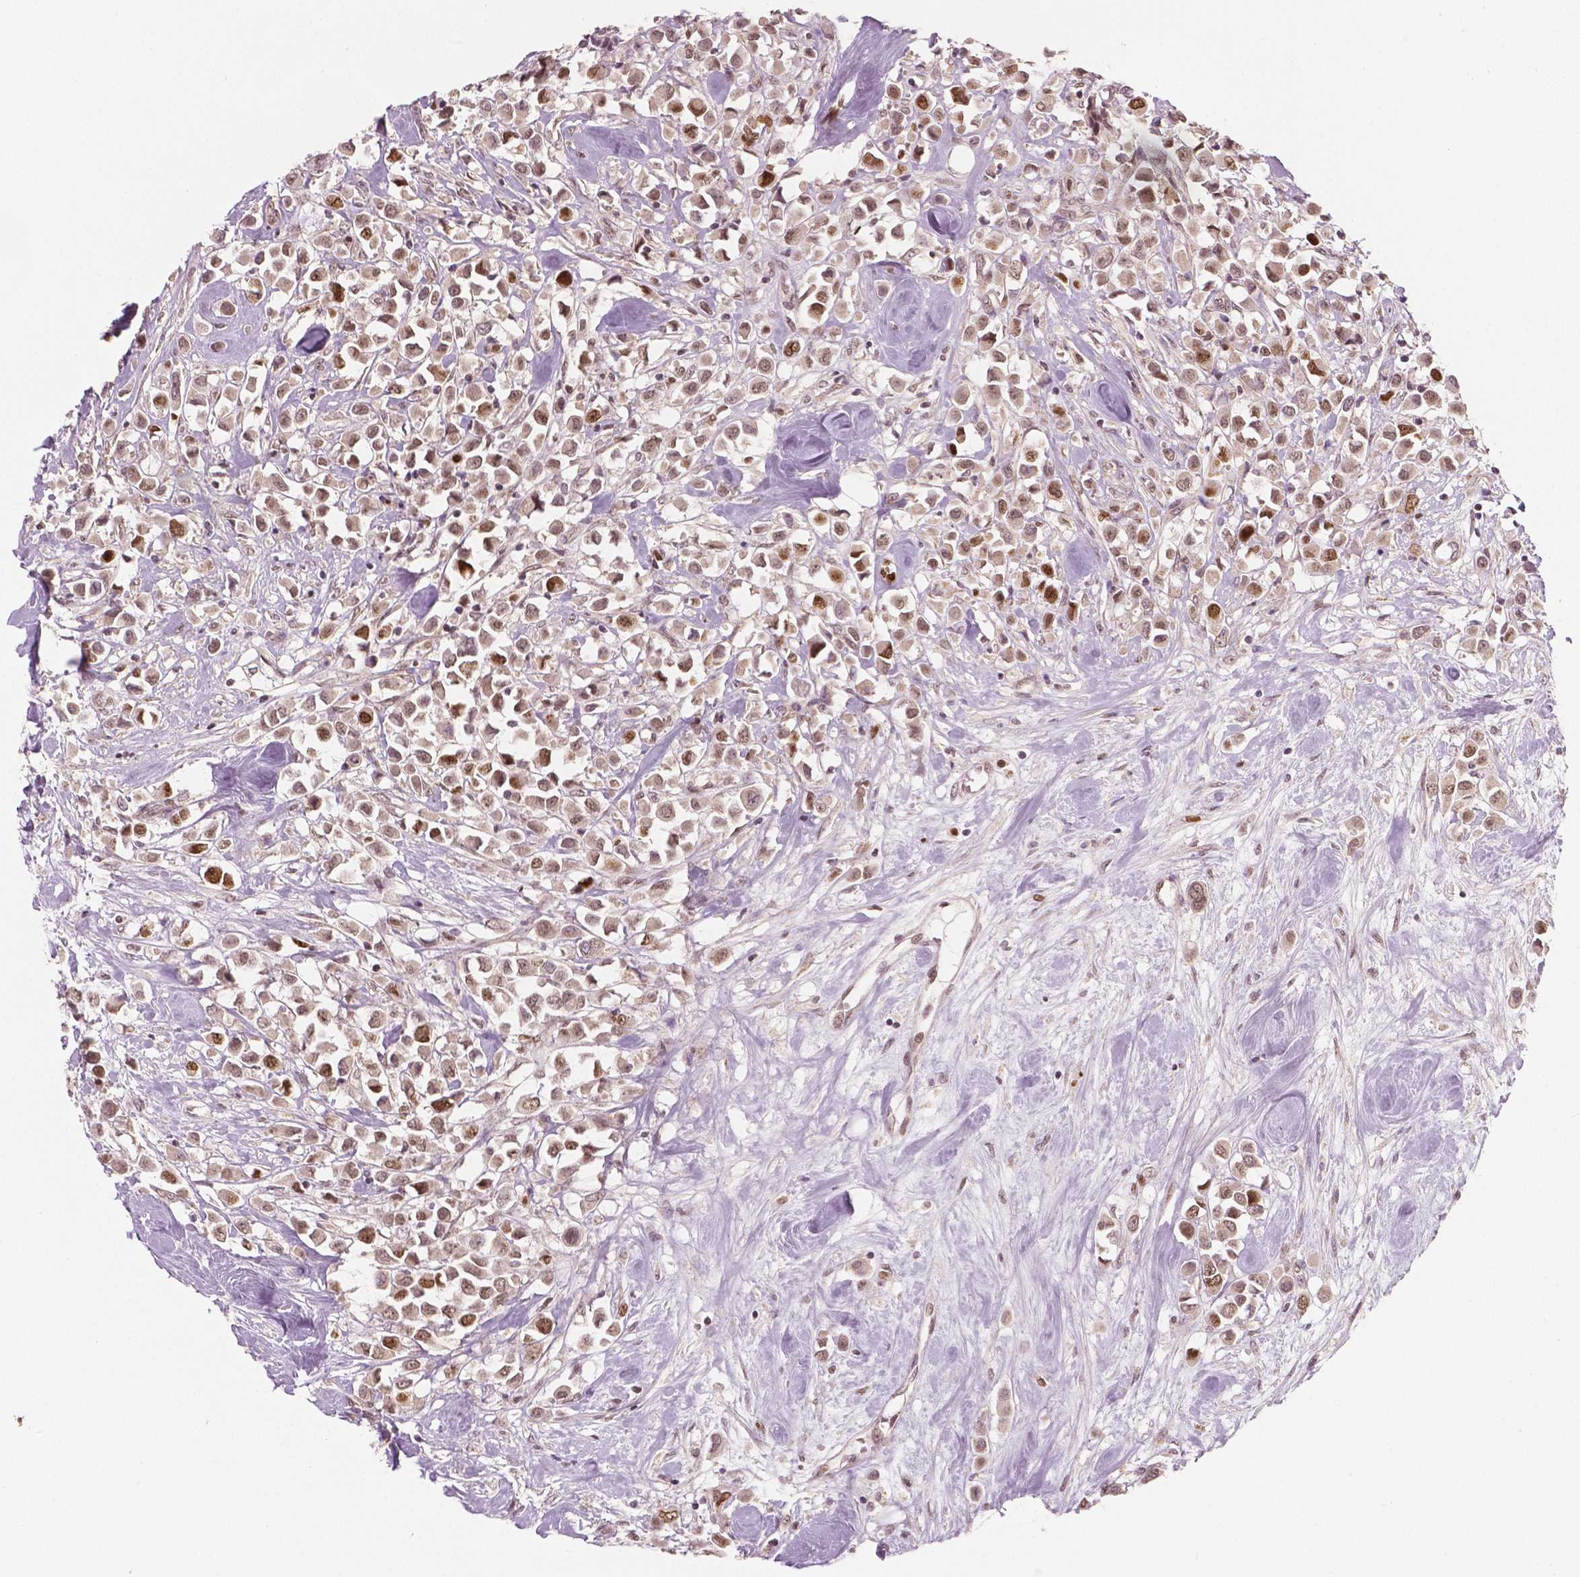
{"staining": {"intensity": "moderate", "quantity": ">75%", "location": "nuclear"}, "tissue": "breast cancer", "cell_type": "Tumor cells", "image_type": "cancer", "snomed": [{"axis": "morphology", "description": "Duct carcinoma"}, {"axis": "topography", "description": "Breast"}], "caption": "There is medium levels of moderate nuclear expression in tumor cells of breast invasive ductal carcinoma, as demonstrated by immunohistochemical staining (brown color).", "gene": "NSD2", "patient": {"sex": "female", "age": 61}}